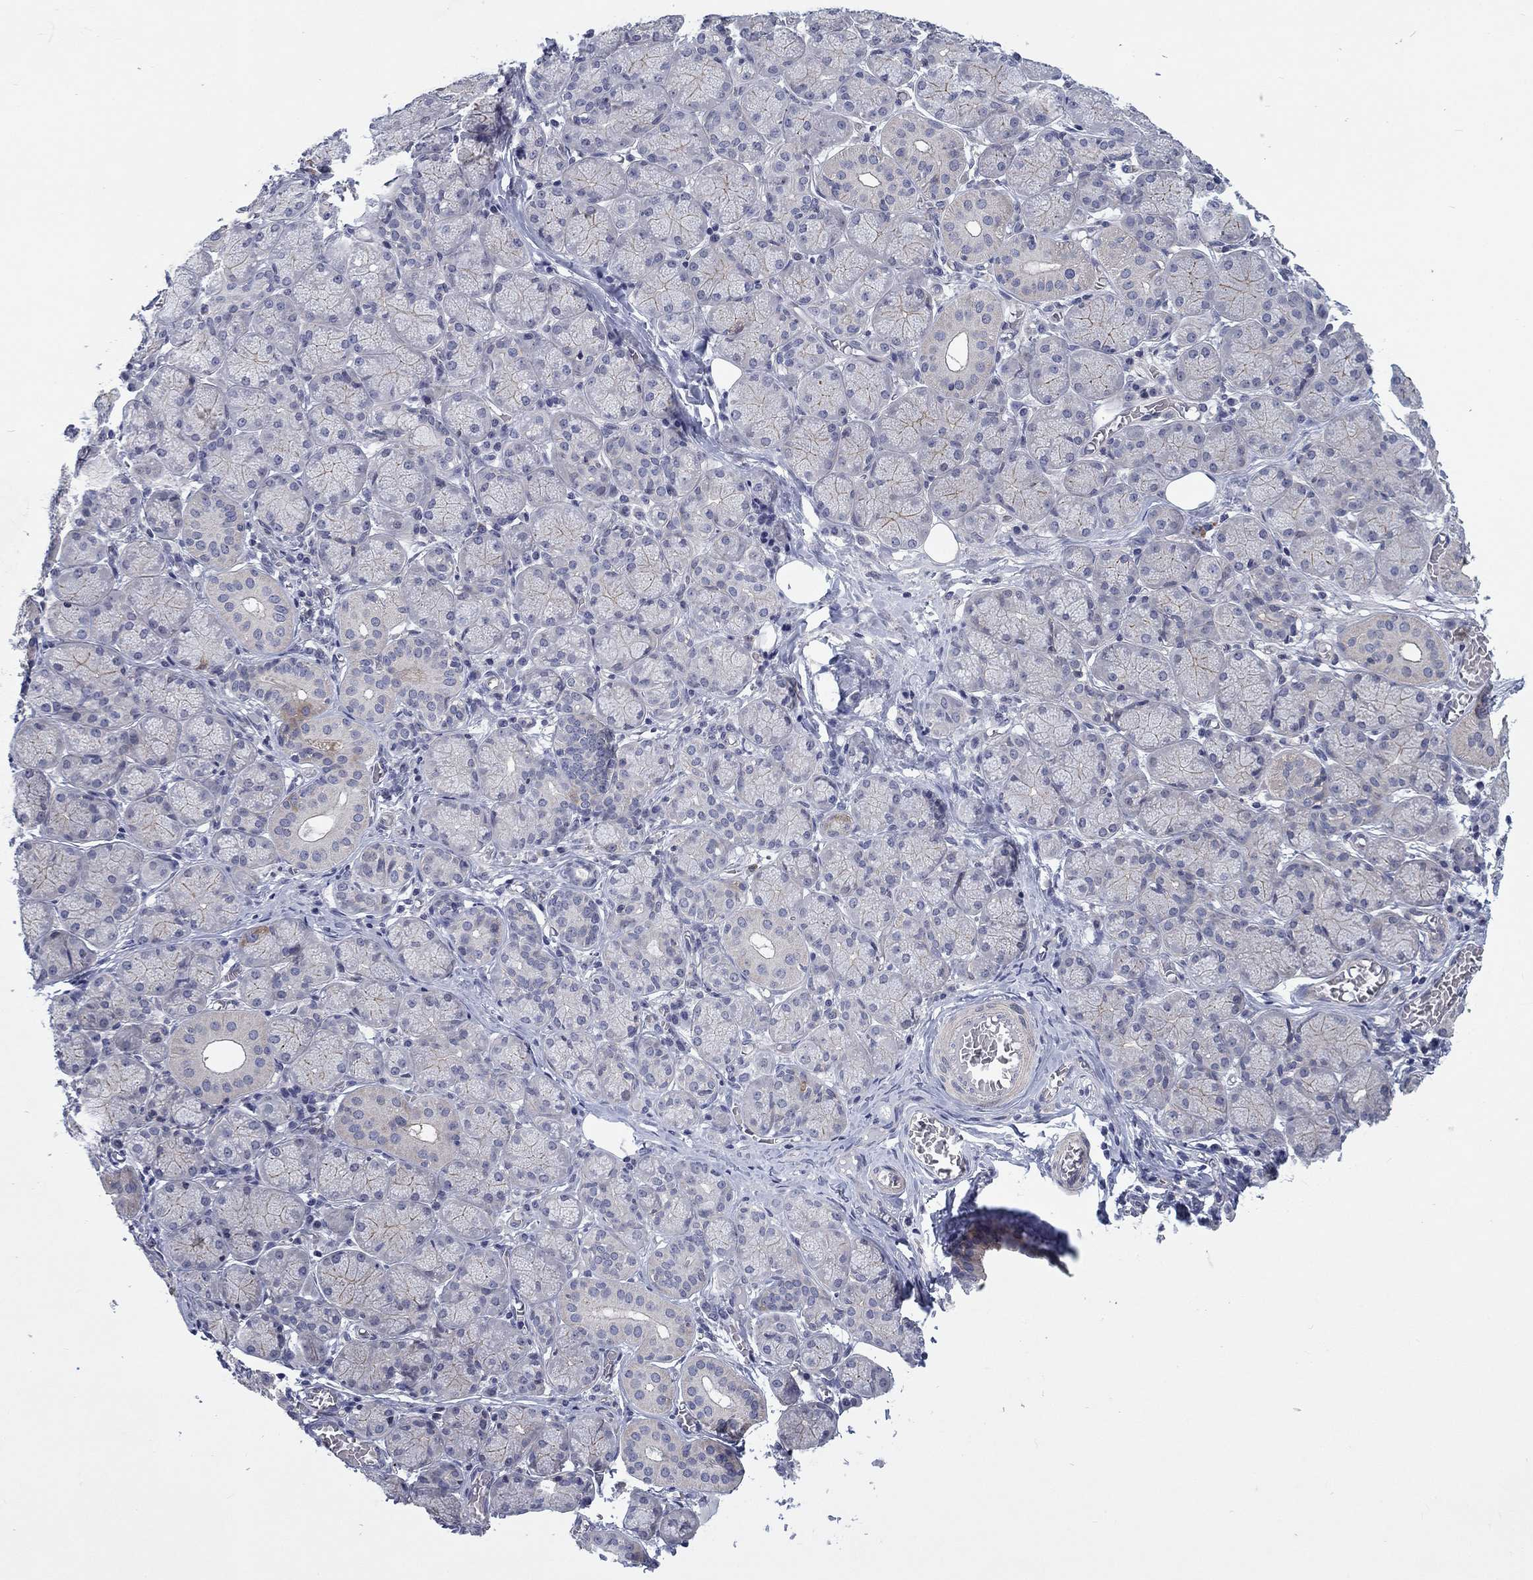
{"staining": {"intensity": "weak", "quantity": "<25%", "location": "cytoplasmic/membranous"}, "tissue": "salivary gland", "cell_type": "Glandular cells", "image_type": "normal", "snomed": [{"axis": "morphology", "description": "Normal tissue, NOS"}, {"axis": "topography", "description": "Salivary gland"}, {"axis": "topography", "description": "Peripheral nerve tissue"}], "caption": "IHC histopathology image of normal human salivary gland stained for a protein (brown), which shows no staining in glandular cells.", "gene": "KIF15", "patient": {"sex": "female", "age": 24}}